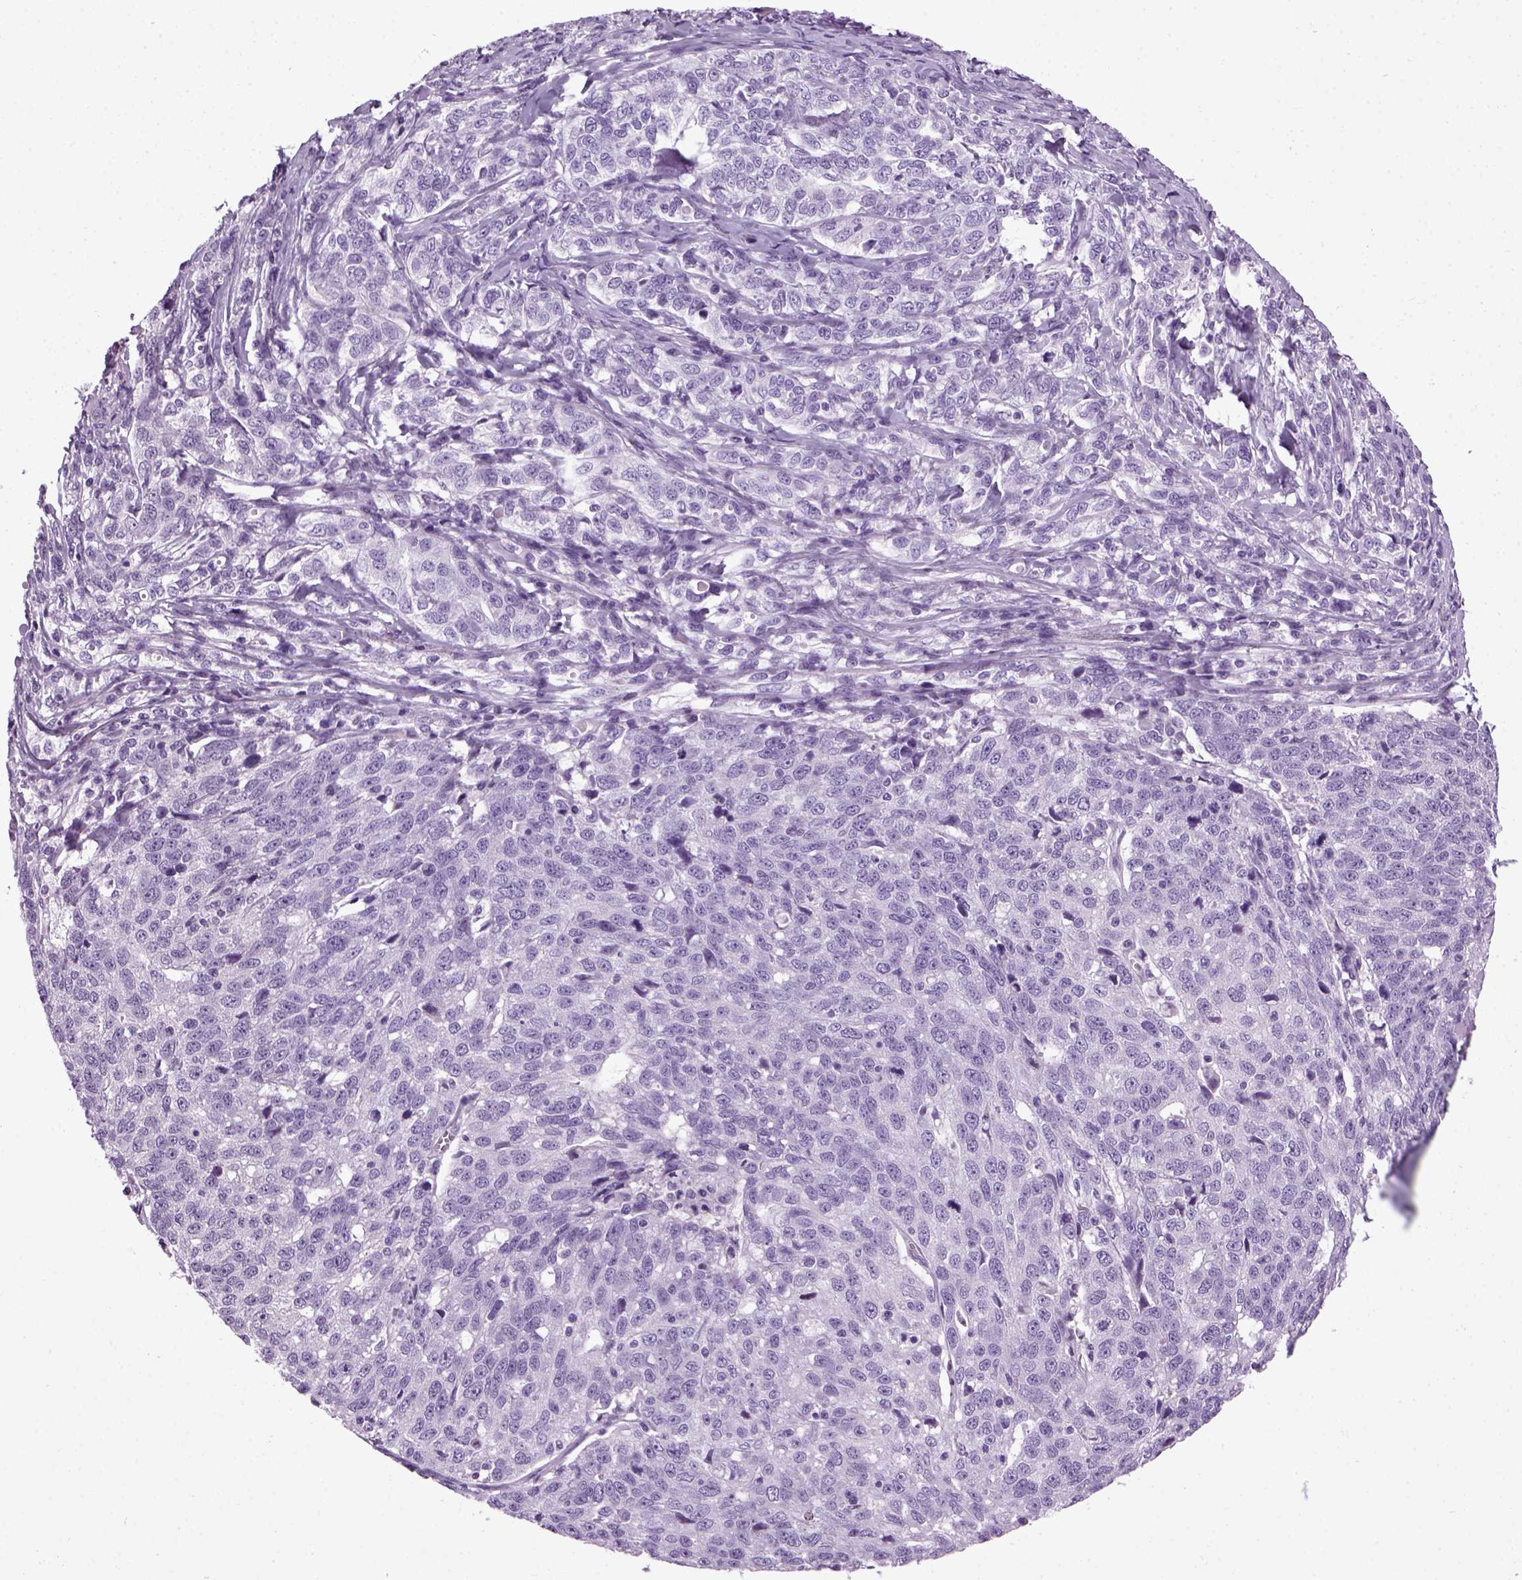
{"staining": {"intensity": "negative", "quantity": "none", "location": "none"}, "tissue": "ovarian cancer", "cell_type": "Tumor cells", "image_type": "cancer", "snomed": [{"axis": "morphology", "description": "Cystadenocarcinoma, serous, NOS"}, {"axis": "topography", "description": "Ovary"}], "caption": "Tumor cells show no significant protein positivity in ovarian serous cystadenocarcinoma. (Immunohistochemistry (ihc), brightfield microscopy, high magnification).", "gene": "HMCN2", "patient": {"sex": "female", "age": 71}}